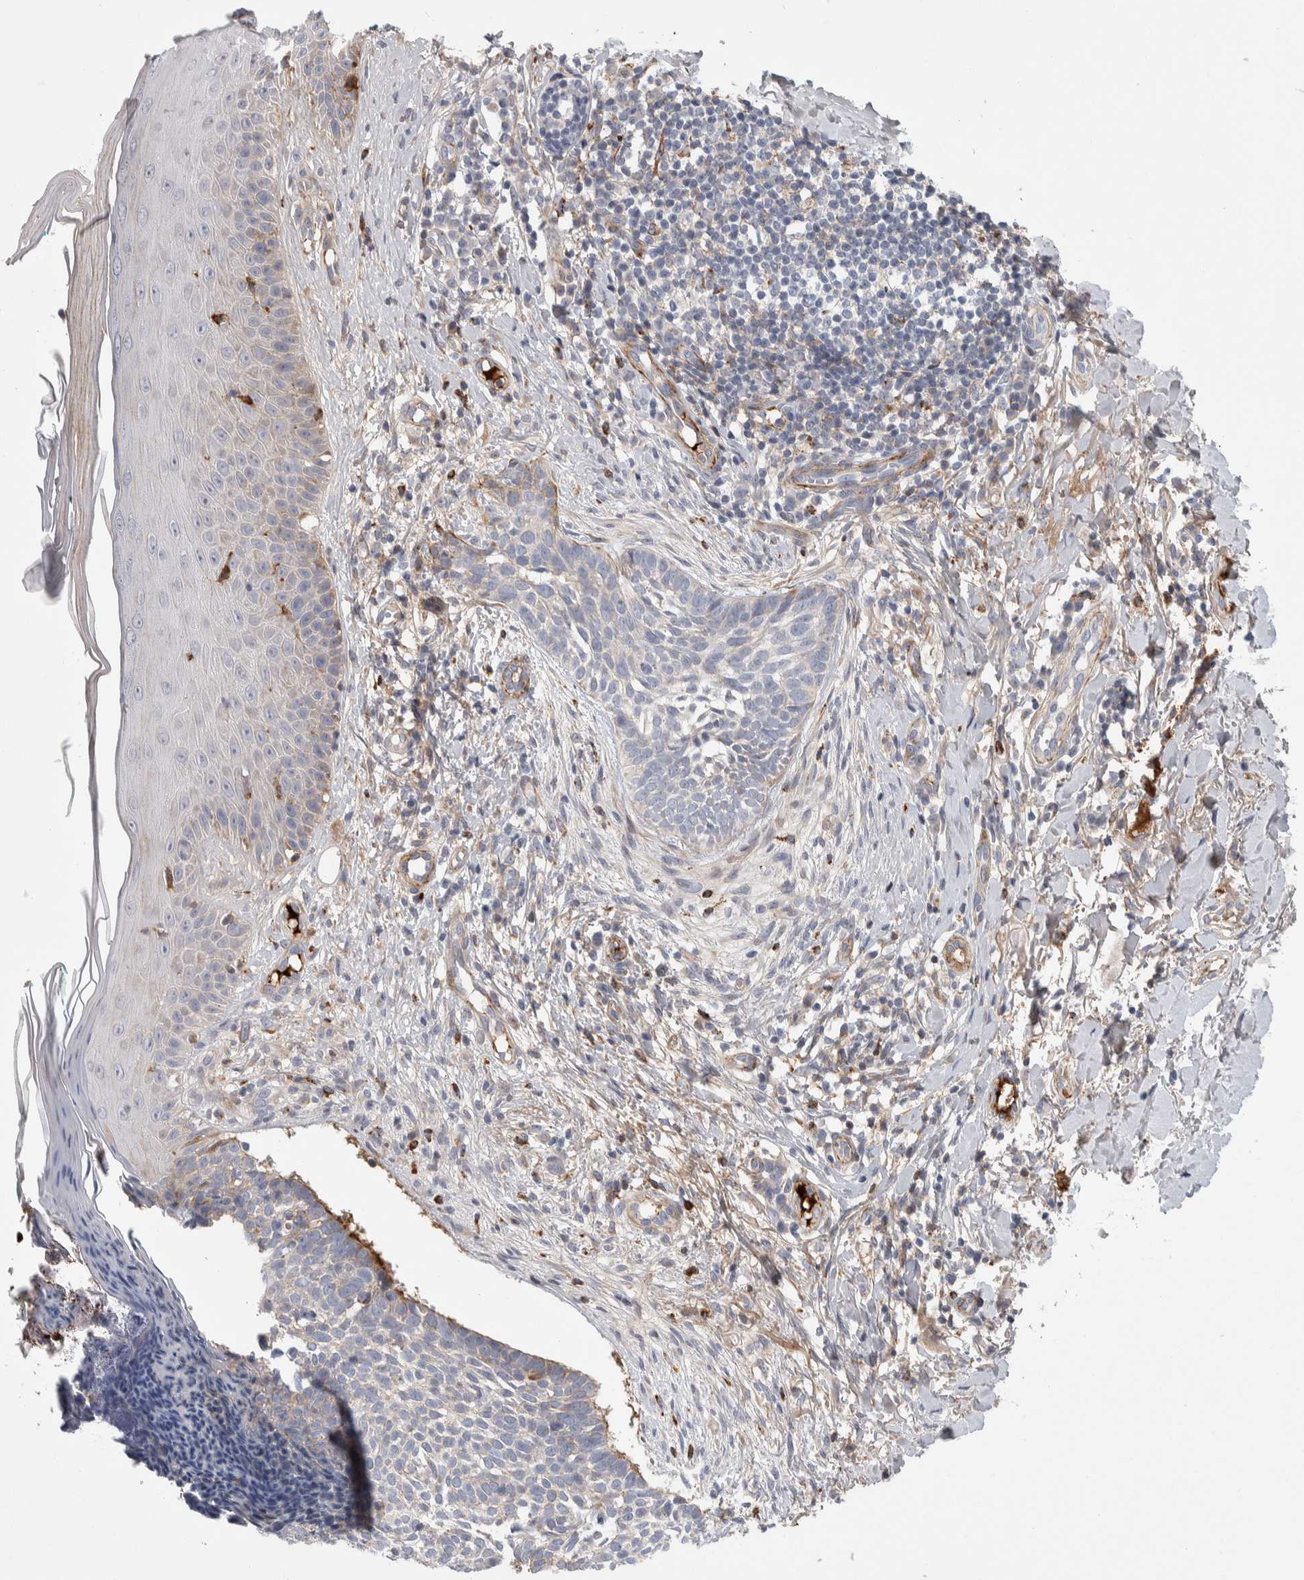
{"staining": {"intensity": "moderate", "quantity": "<25%", "location": "cytoplasmic/membranous"}, "tissue": "skin cancer", "cell_type": "Tumor cells", "image_type": "cancer", "snomed": [{"axis": "morphology", "description": "Normal tissue, NOS"}, {"axis": "morphology", "description": "Basal cell carcinoma"}, {"axis": "topography", "description": "Skin"}], "caption": "Immunohistochemistry of skin cancer (basal cell carcinoma) shows low levels of moderate cytoplasmic/membranous staining in approximately <25% of tumor cells. The staining was performed using DAB, with brown indicating positive protein expression. Nuclei are stained blue with hematoxylin.", "gene": "PSMG3", "patient": {"sex": "male", "age": 67}}